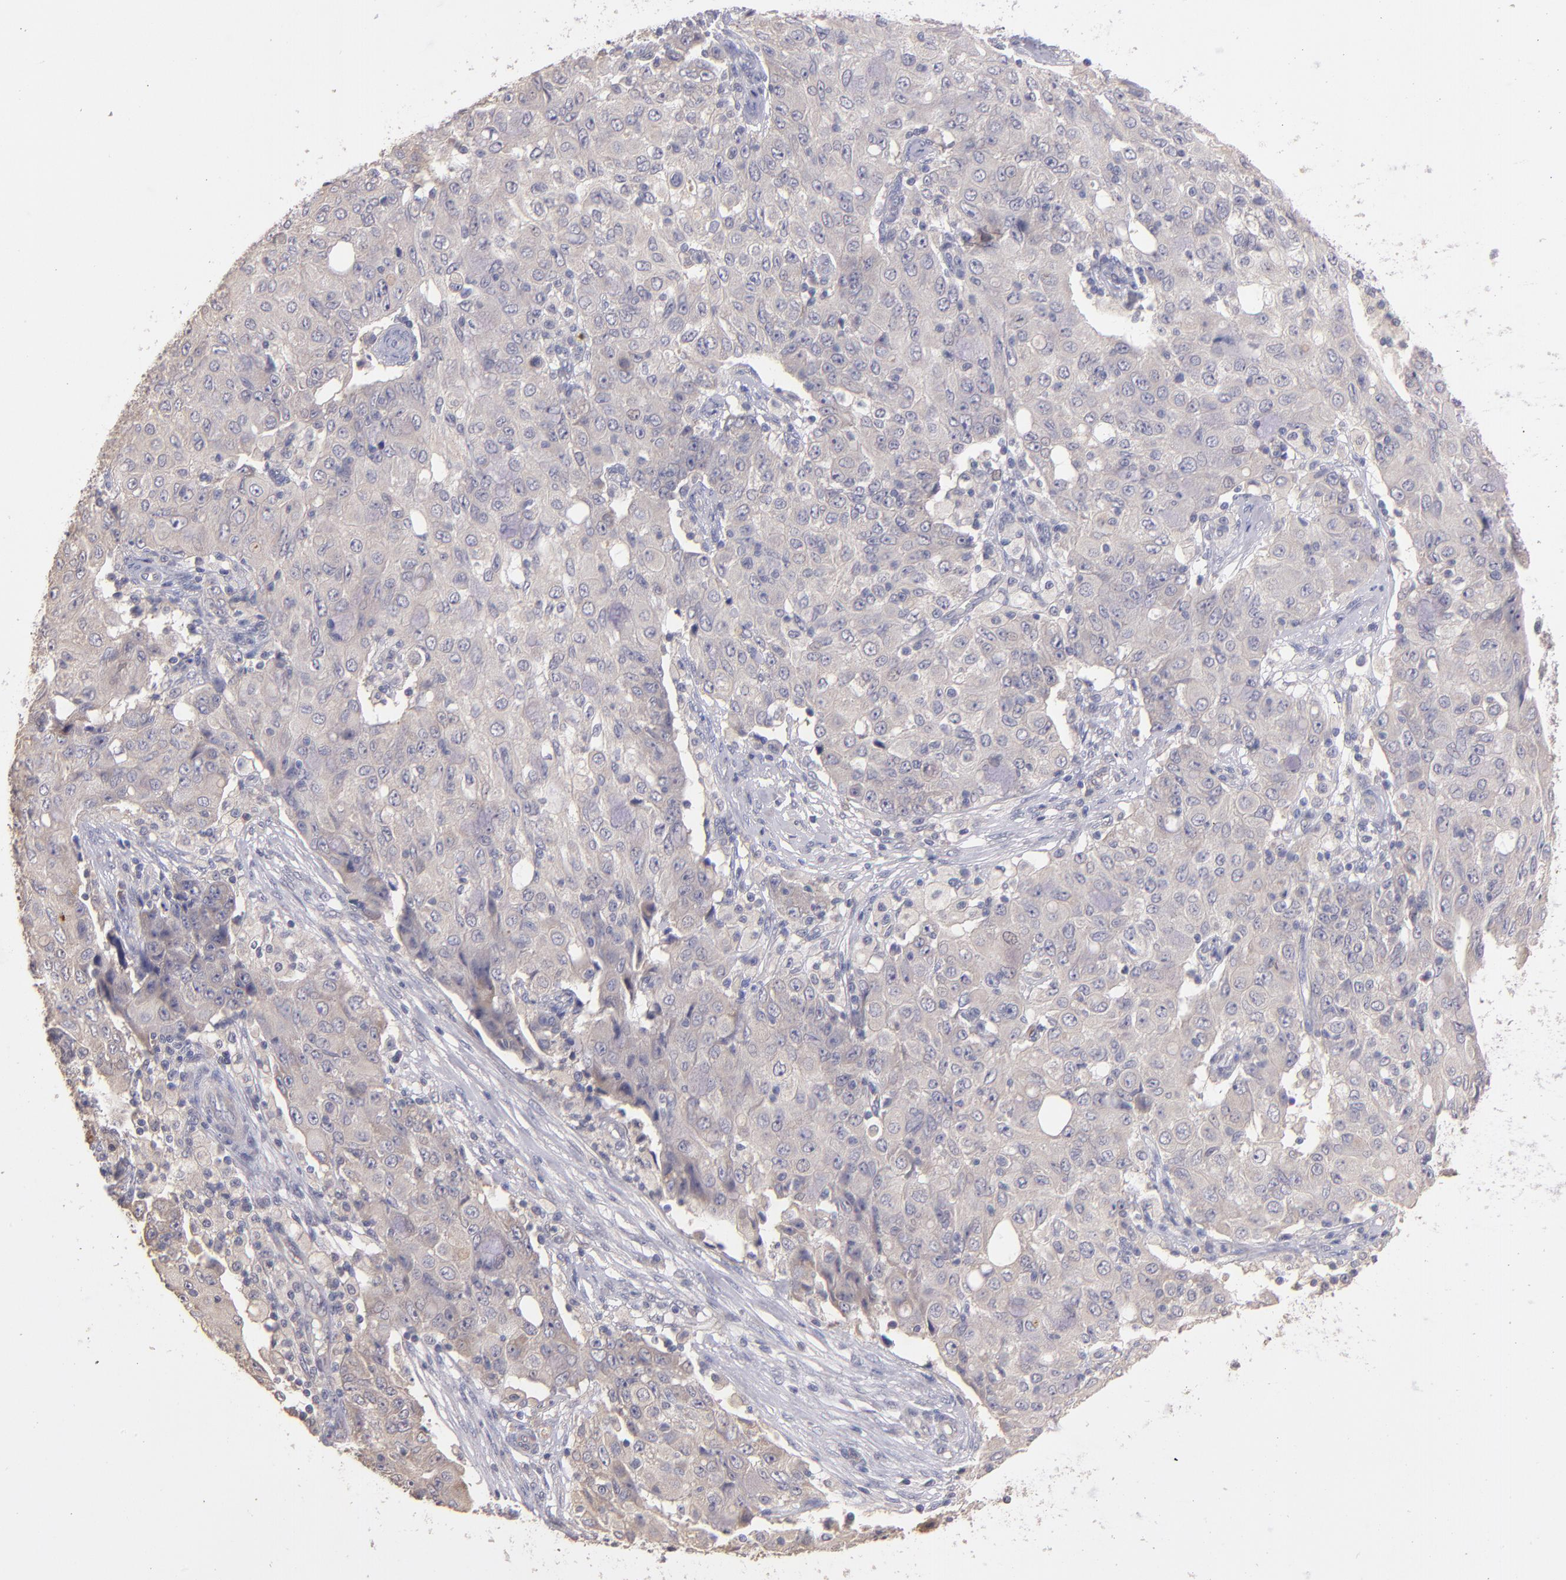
{"staining": {"intensity": "negative", "quantity": "none", "location": "none"}, "tissue": "ovarian cancer", "cell_type": "Tumor cells", "image_type": "cancer", "snomed": [{"axis": "morphology", "description": "Carcinoma, endometroid"}, {"axis": "topography", "description": "Ovary"}], "caption": "Immunohistochemistry histopathology image of neoplastic tissue: endometroid carcinoma (ovarian) stained with DAB shows no significant protein positivity in tumor cells.", "gene": "GNAZ", "patient": {"sex": "female", "age": 42}}